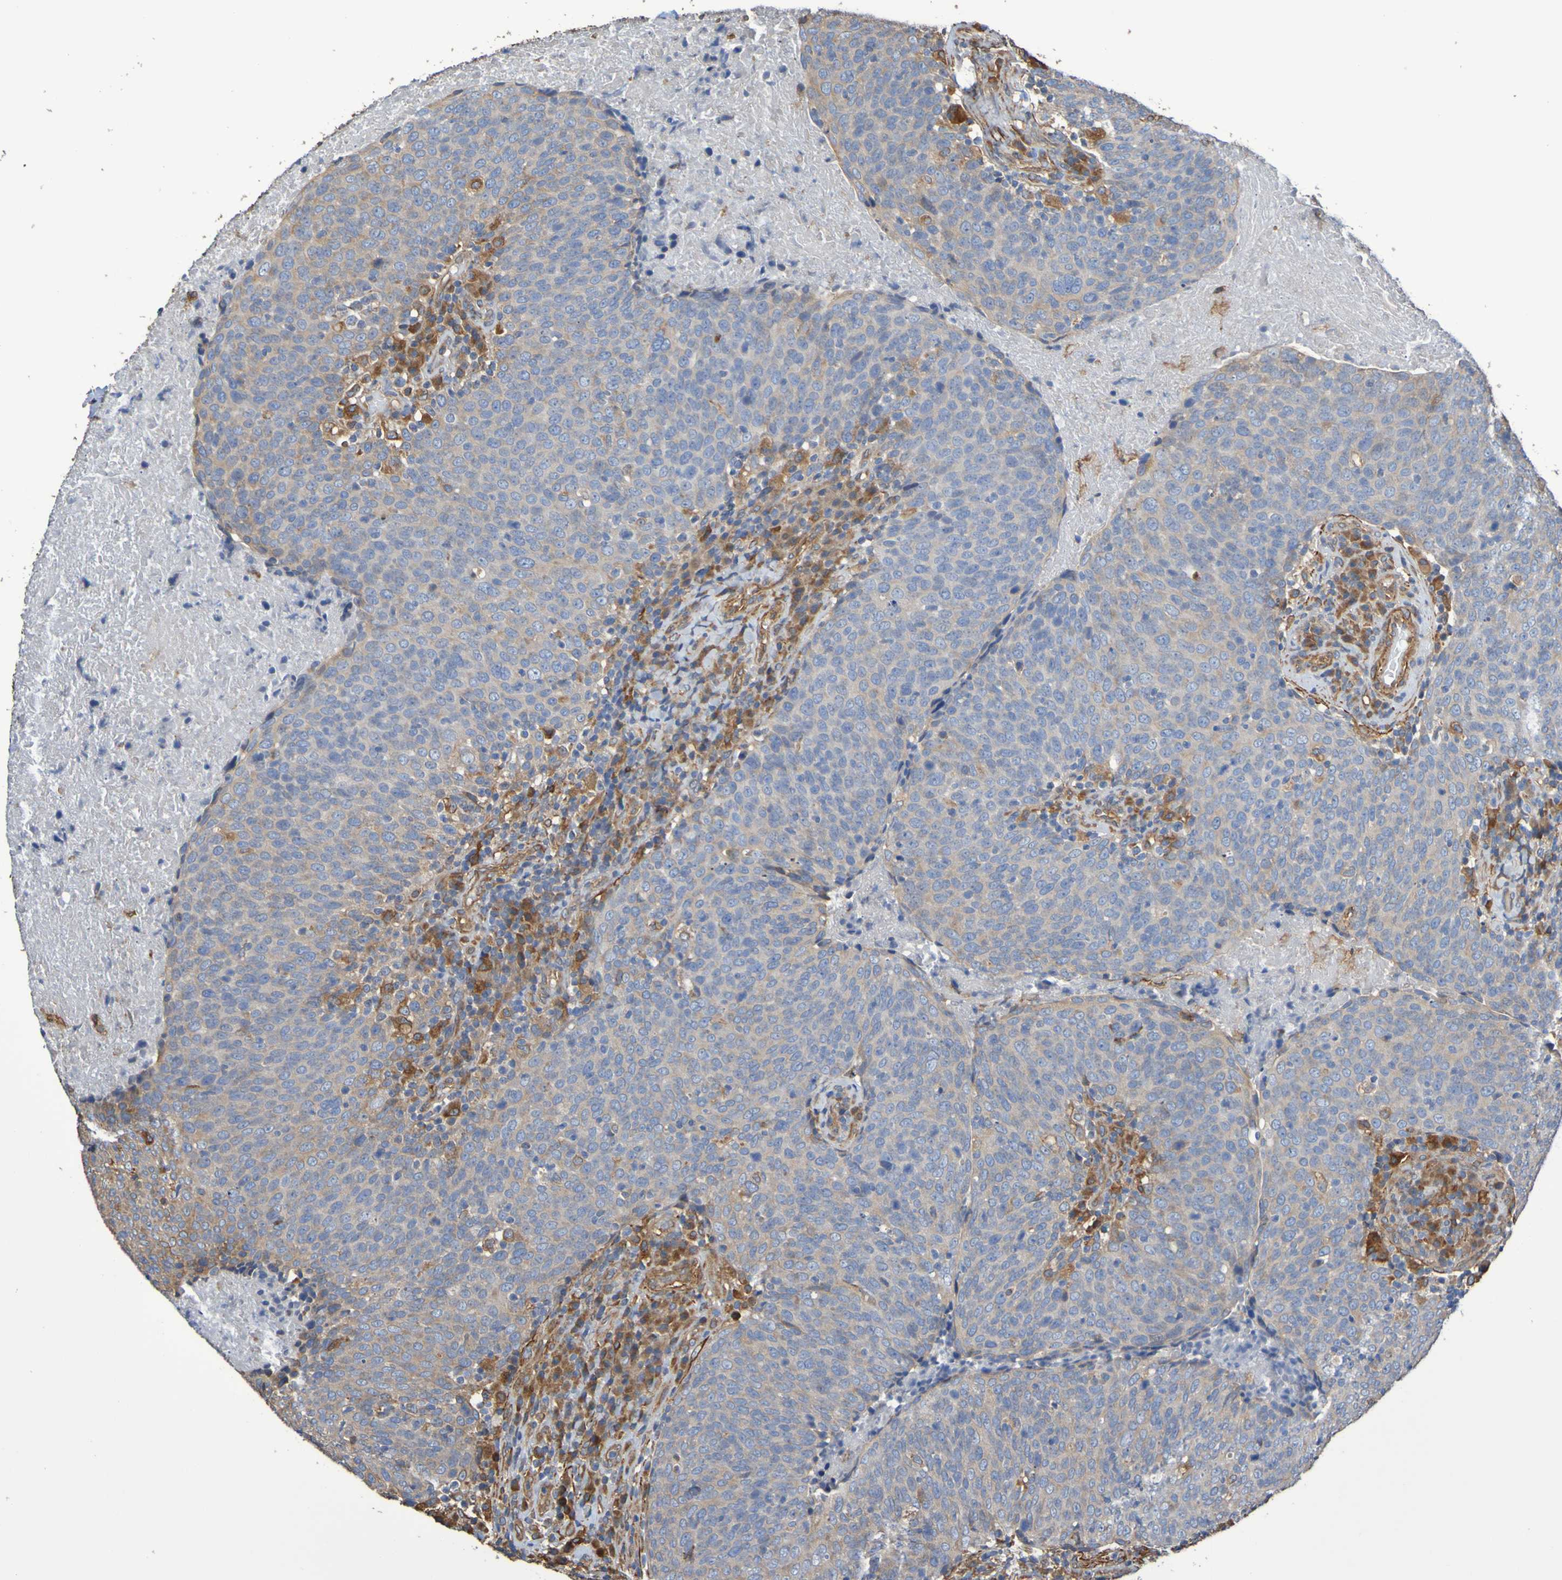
{"staining": {"intensity": "weak", "quantity": "25%-75%", "location": "cytoplasmic/membranous"}, "tissue": "head and neck cancer", "cell_type": "Tumor cells", "image_type": "cancer", "snomed": [{"axis": "morphology", "description": "Squamous cell carcinoma, NOS"}, {"axis": "morphology", "description": "Squamous cell carcinoma, metastatic, NOS"}, {"axis": "topography", "description": "Lymph node"}, {"axis": "topography", "description": "Head-Neck"}], "caption": "About 25%-75% of tumor cells in head and neck cancer (squamous cell carcinoma) reveal weak cytoplasmic/membranous protein staining as visualized by brown immunohistochemical staining.", "gene": "RAB11A", "patient": {"sex": "male", "age": 62}}